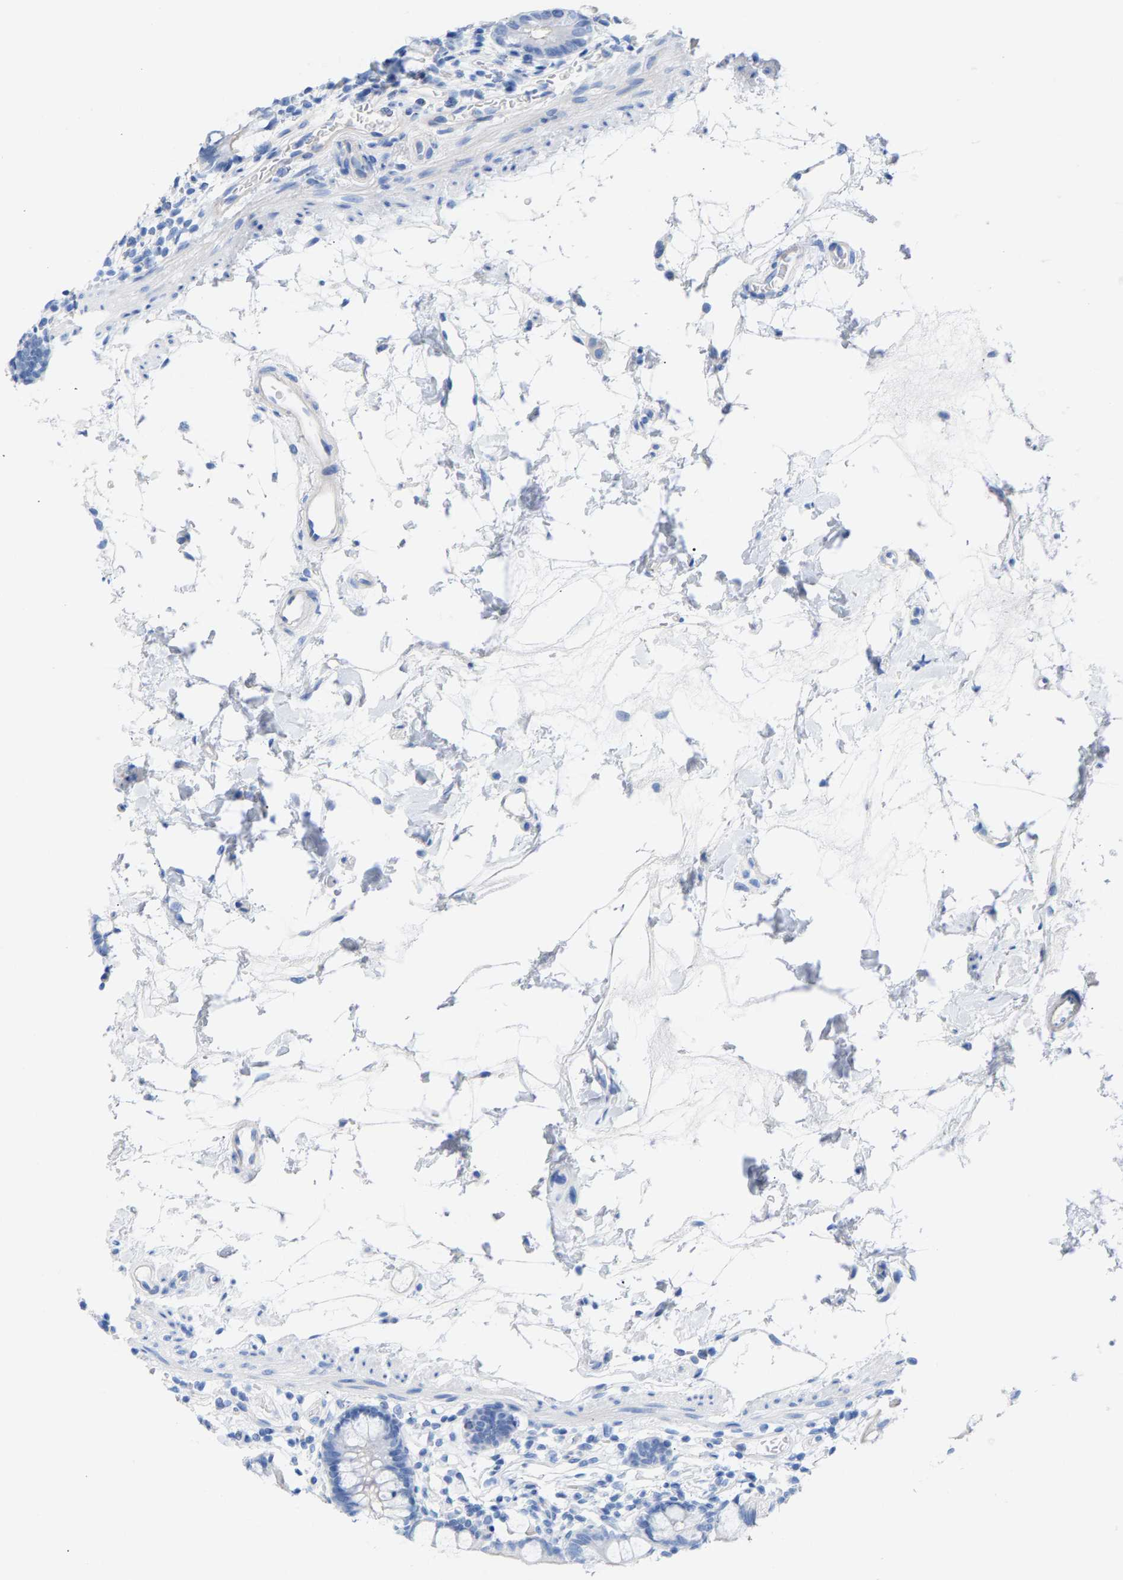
{"staining": {"intensity": "negative", "quantity": "none", "location": "none"}, "tissue": "small intestine", "cell_type": "Glandular cells", "image_type": "normal", "snomed": [{"axis": "morphology", "description": "Normal tissue, NOS"}, {"axis": "topography", "description": "Small intestine"}], "caption": "There is no significant expression in glandular cells of small intestine. (DAB immunohistochemistry (IHC) visualized using brightfield microscopy, high magnification).", "gene": "CPA1", "patient": {"sex": "female", "age": 84}}